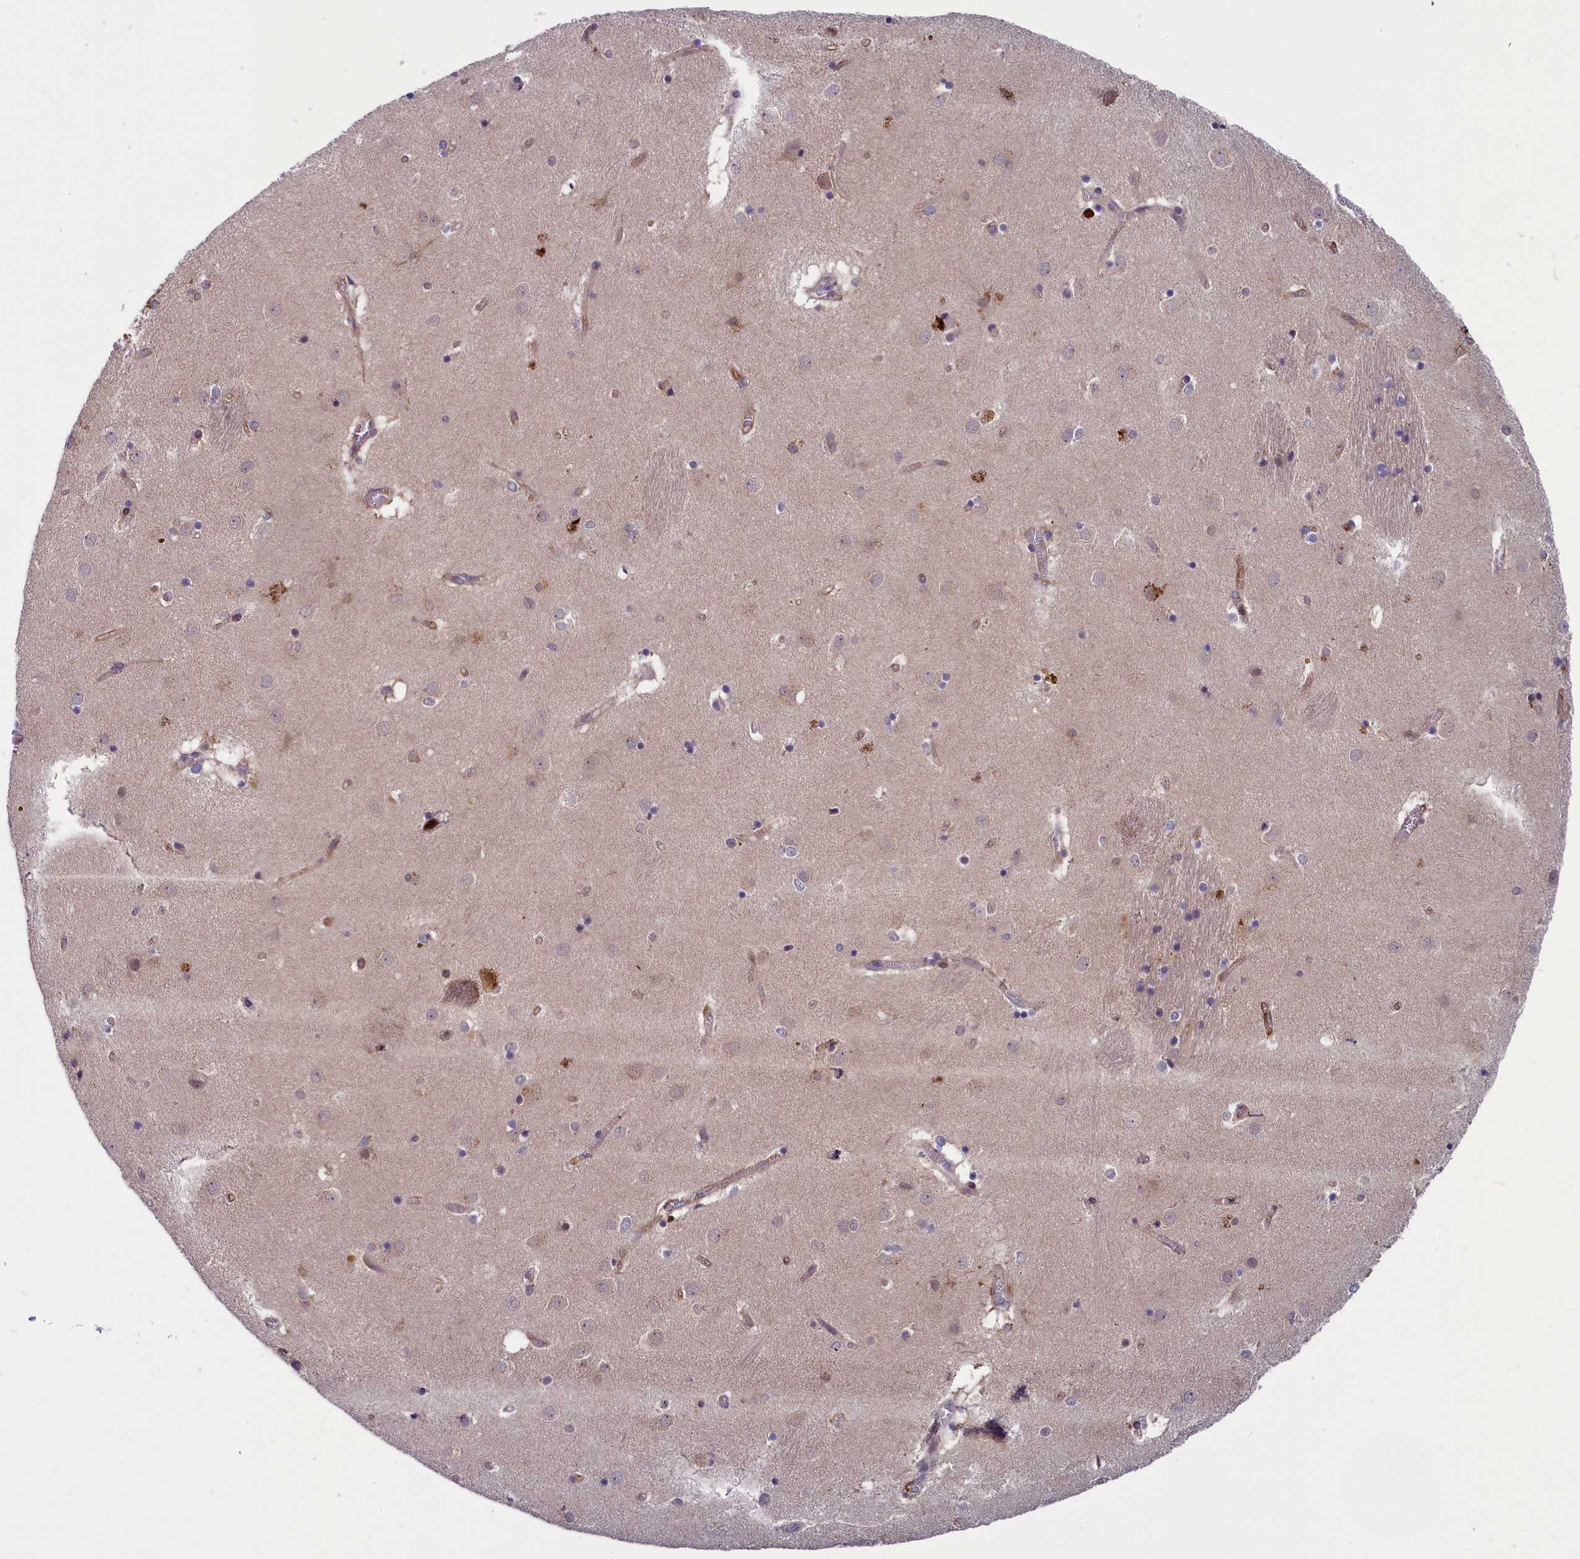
{"staining": {"intensity": "negative", "quantity": "none", "location": "none"}, "tissue": "caudate", "cell_type": "Glial cells", "image_type": "normal", "snomed": [{"axis": "morphology", "description": "Normal tissue, NOS"}, {"axis": "topography", "description": "Lateral ventricle wall"}], "caption": "Immunohistochemical staining of normal caudate demonstrates no significant positivity in glial cells. Brightfield microscopy of immunohistochemistry stained with DAB (3,3'-diaminobenzidine) (brown) and hematoxylin (blue), captured at high magnification.", "gene": "ANKRD39", "patient": {"sex": "male", "age": 70}}